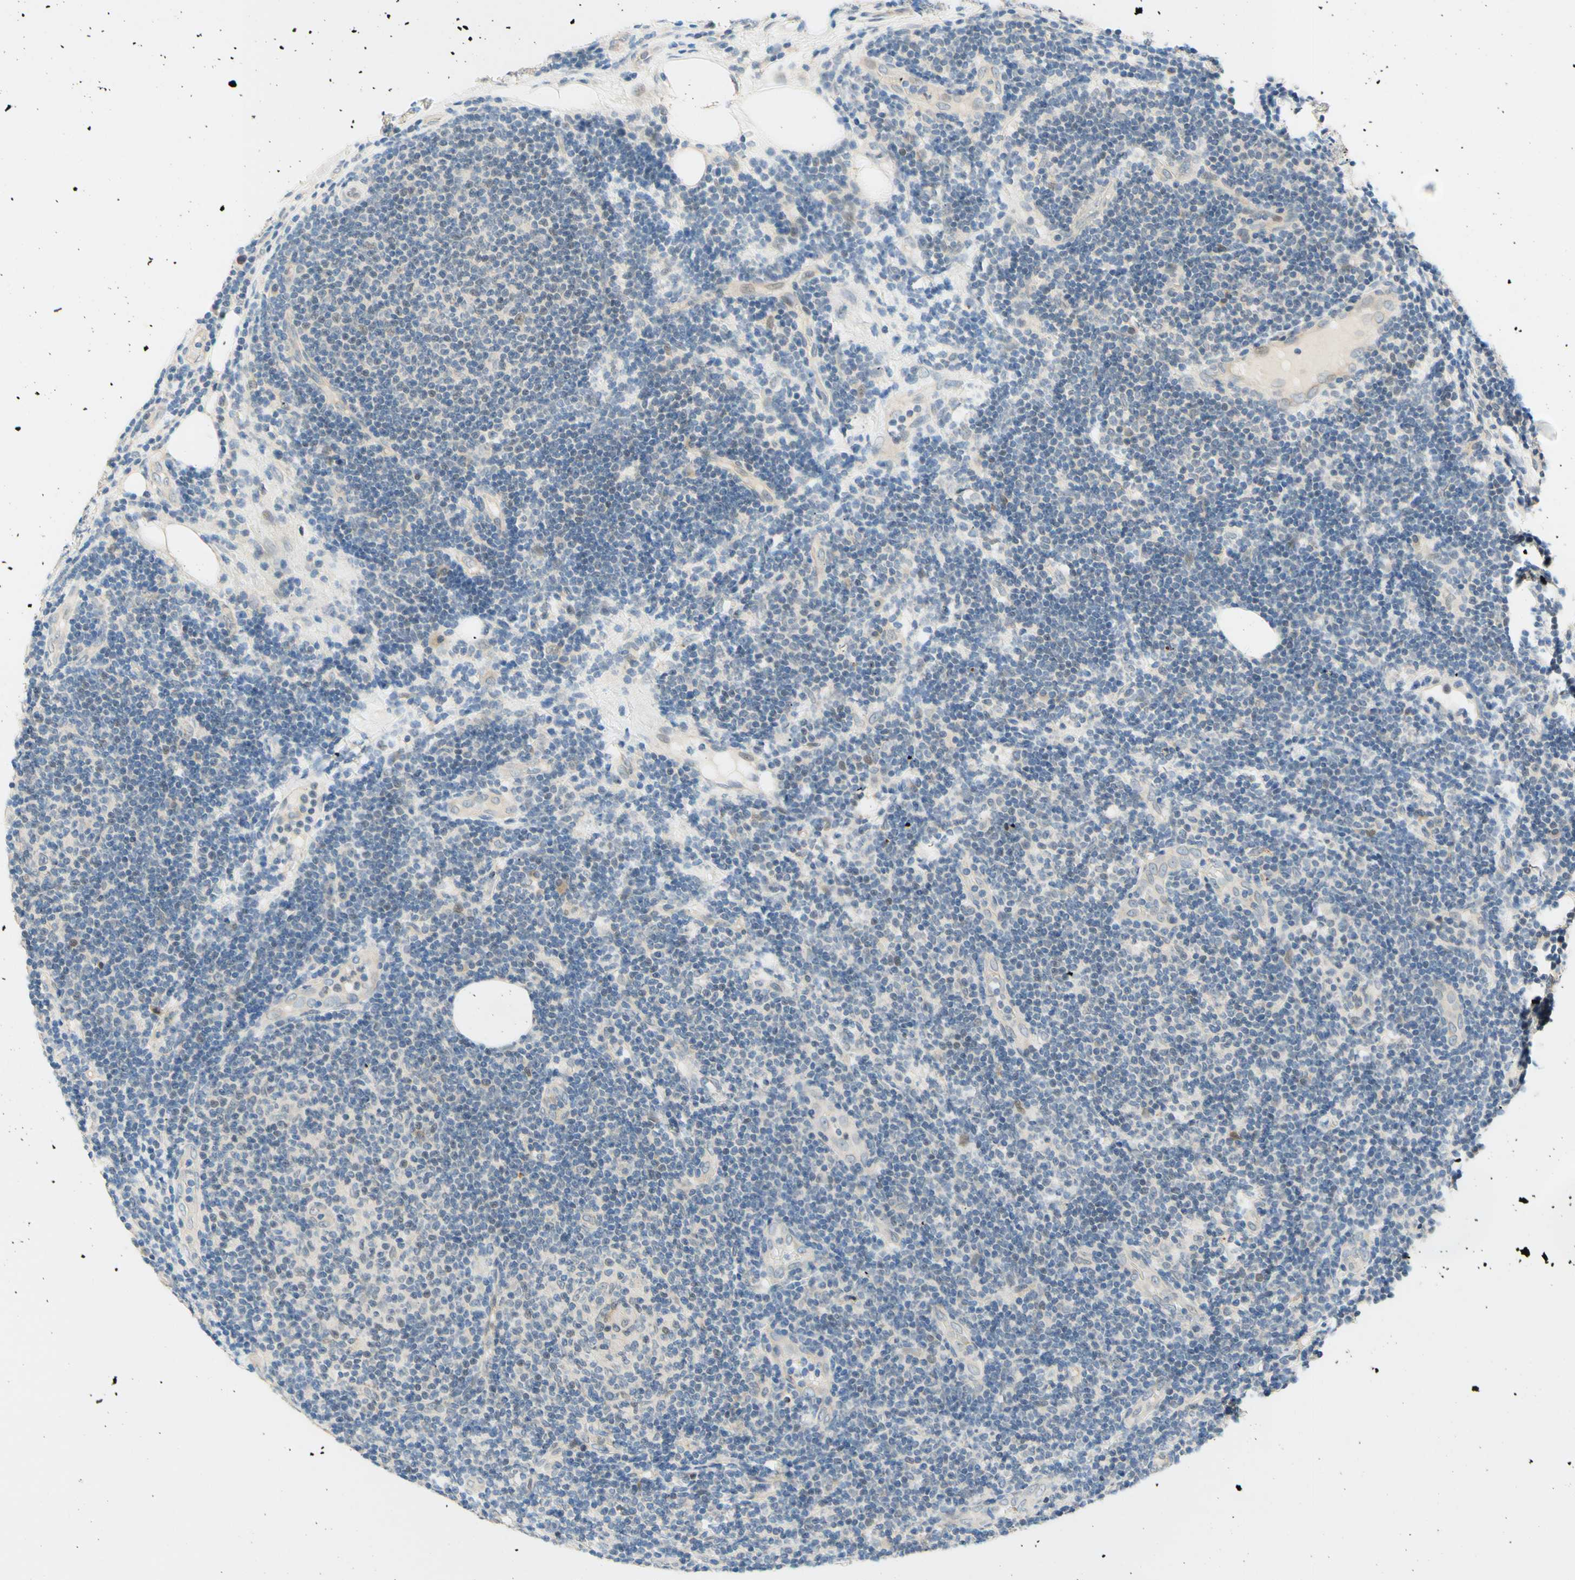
{"staining": {"intensity": "weak", "quantity": "<25%", "location": "nuclear"}, "tissue": "lymphoma", "cell_type": "Tumor cells", "image_type": "cancer", "snomed": [{"axis": "morphology", "description": "Malignant lymphoma, non-Hodgkin's type, Low grade"}, {"axis": "topography", "description": "Lymph node"}], "caption": "Tumor cells are negative for brown protein staining in lymphoma.", "gene": "C2CD2L", "patient": {"sex": "male", "age": 83}}